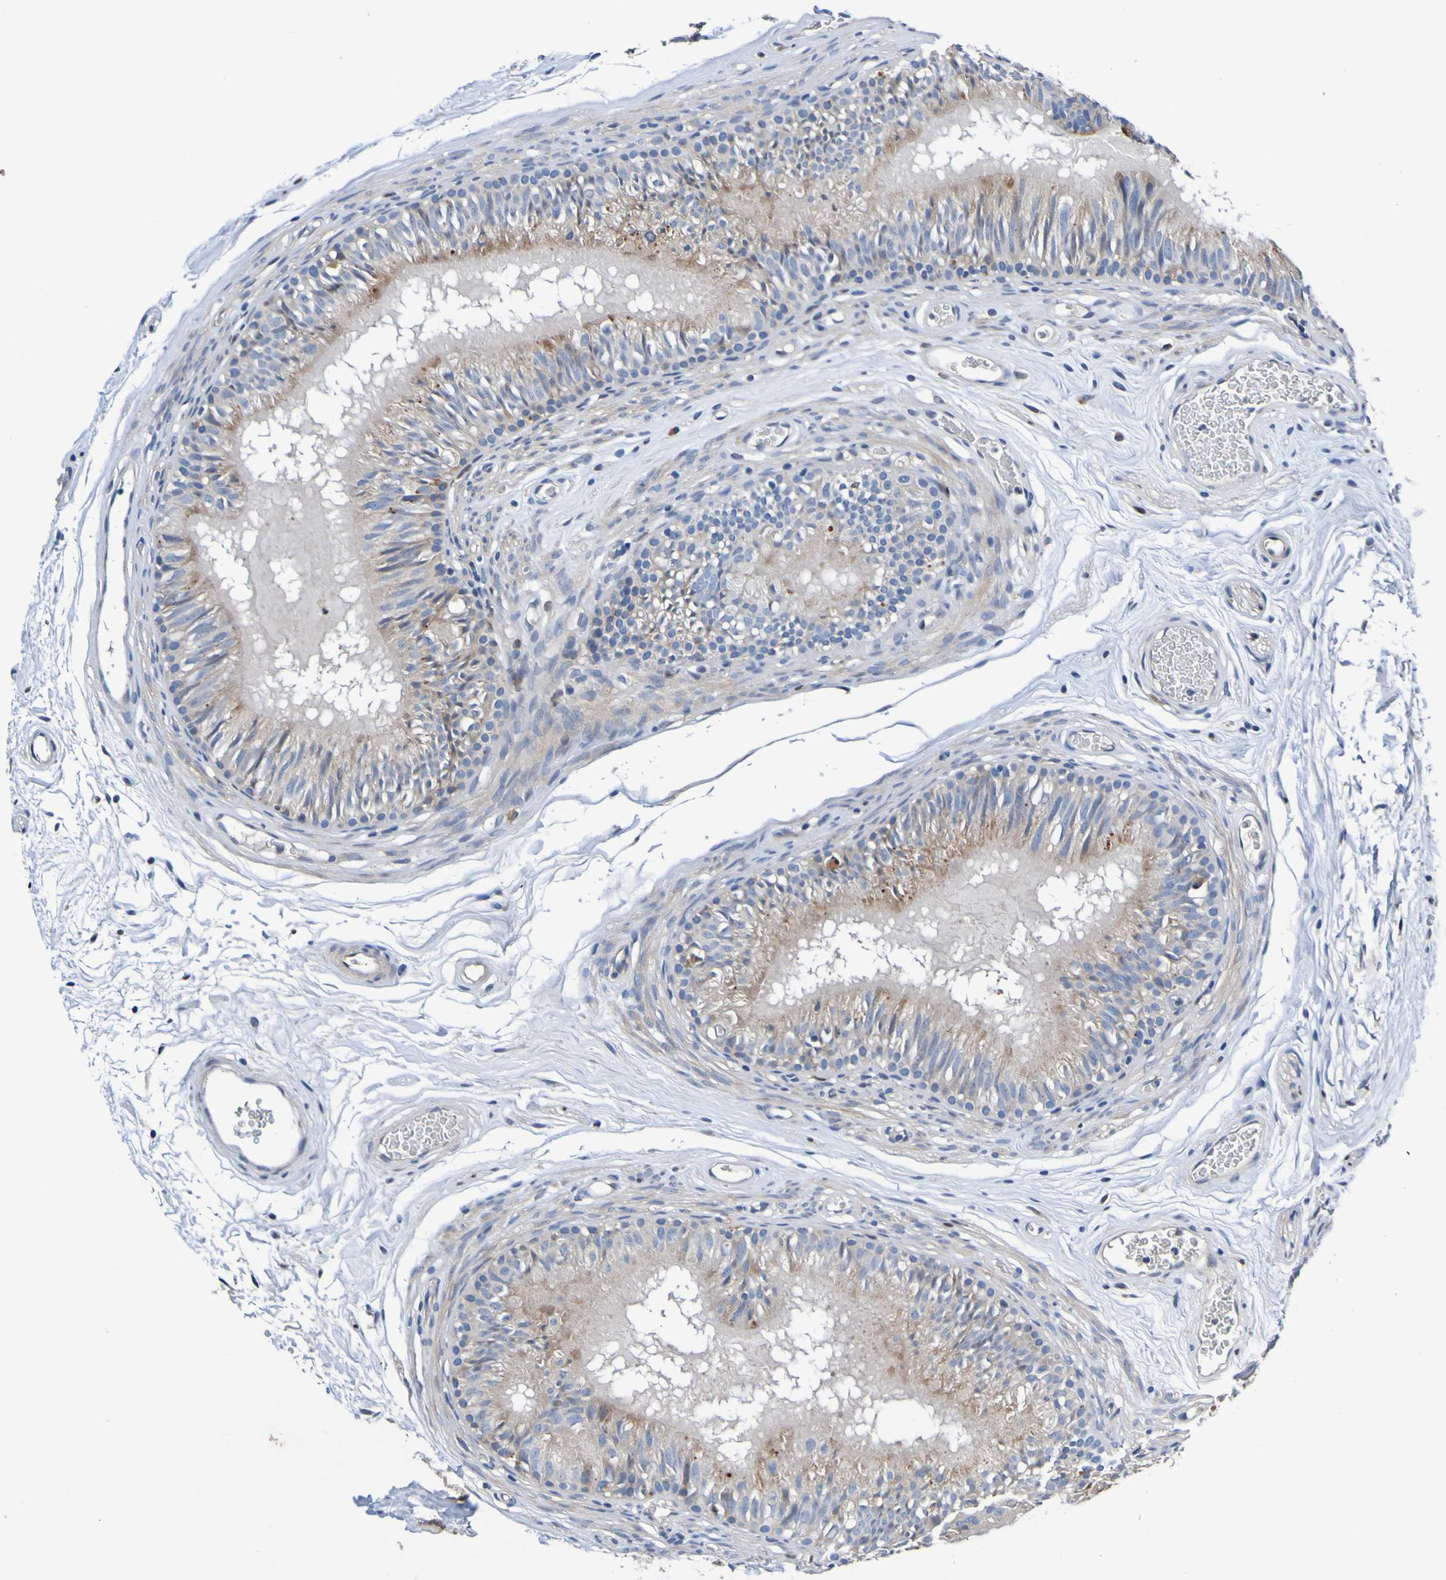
{"staining": {"intensity": "moderate", "quantity": ">75%", "location": "cytoplasmic/membranous"}, "tissue": "epididymis", "cell_type": "Glandular cells", "image_type": "normal", "snomed": [{"axis": "morphology", "description": "Normal tissue, NOS"}, {"axis": "topography", "description": "Epididymis"}], "caption": "This is an image of IHC staining of normal epididymis, which shows moderate staining in the cytoplasmic/membranous of glandular cells.", "gene": "METAP2", "patient": {"sex": "male", "age": 36}}